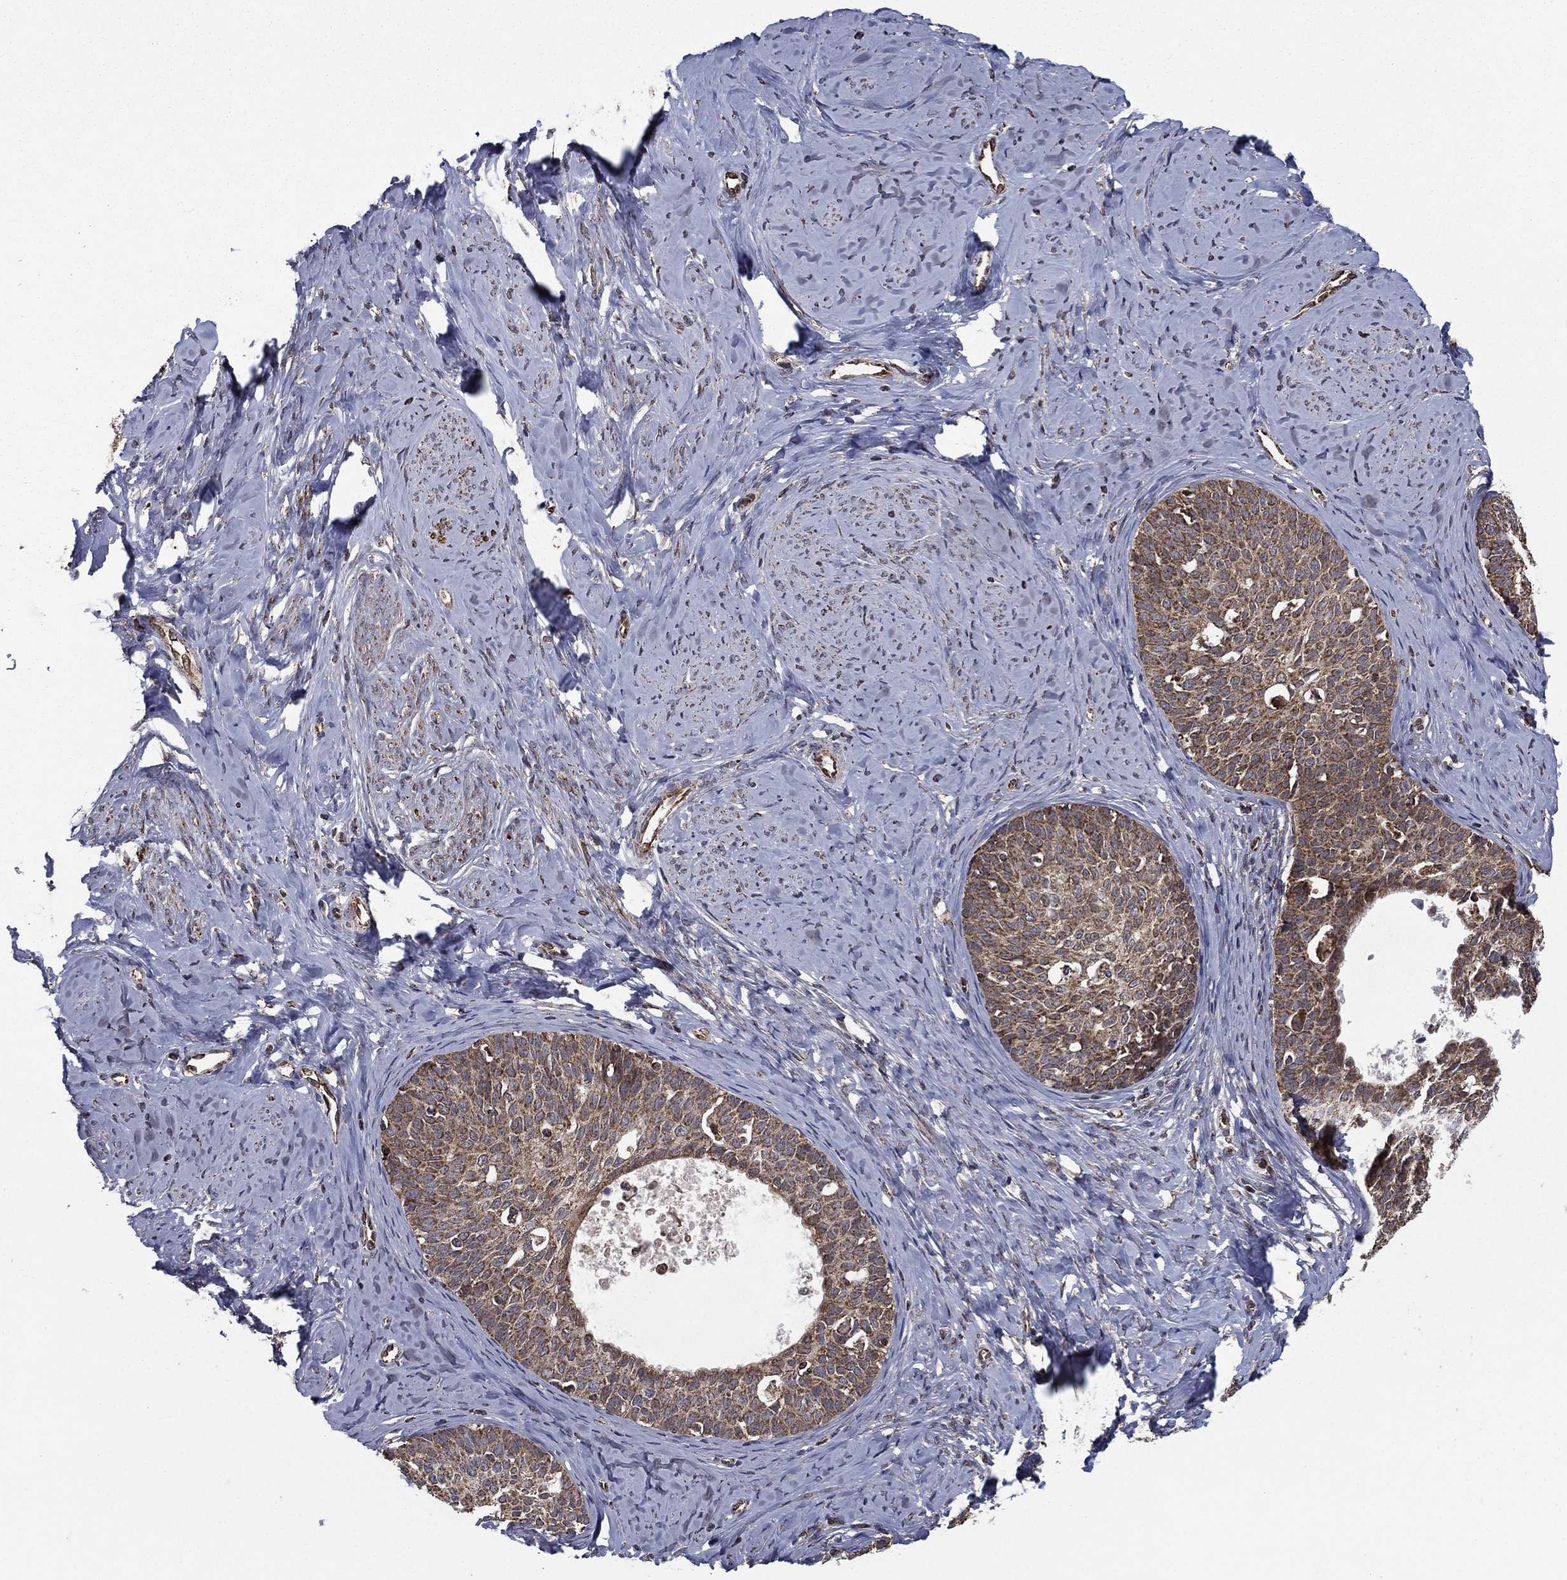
{"staining": {"intensity": "moderate", "quantity": ">75%", "location": "cytoplasmic/membranous"}, "tissue": "cervical cancer", "cell_type": "Tumor cells", "image_type": "cancer", "snomed": [{"axis": "morphology", "description": "Squamous cell carcinoma, NOS"}, {"axis": "topography", "description": "Cervix"}], "caption": "Immunohistochemistry (IHC) of squamous cell carcinoma (cervical) exhibits medium levels of moderate cytoplasmic/membranous positivity in approximately >75% of tumor cells.", "gene": "RIGI", "patient": {"sex": "female", "age": 51}}